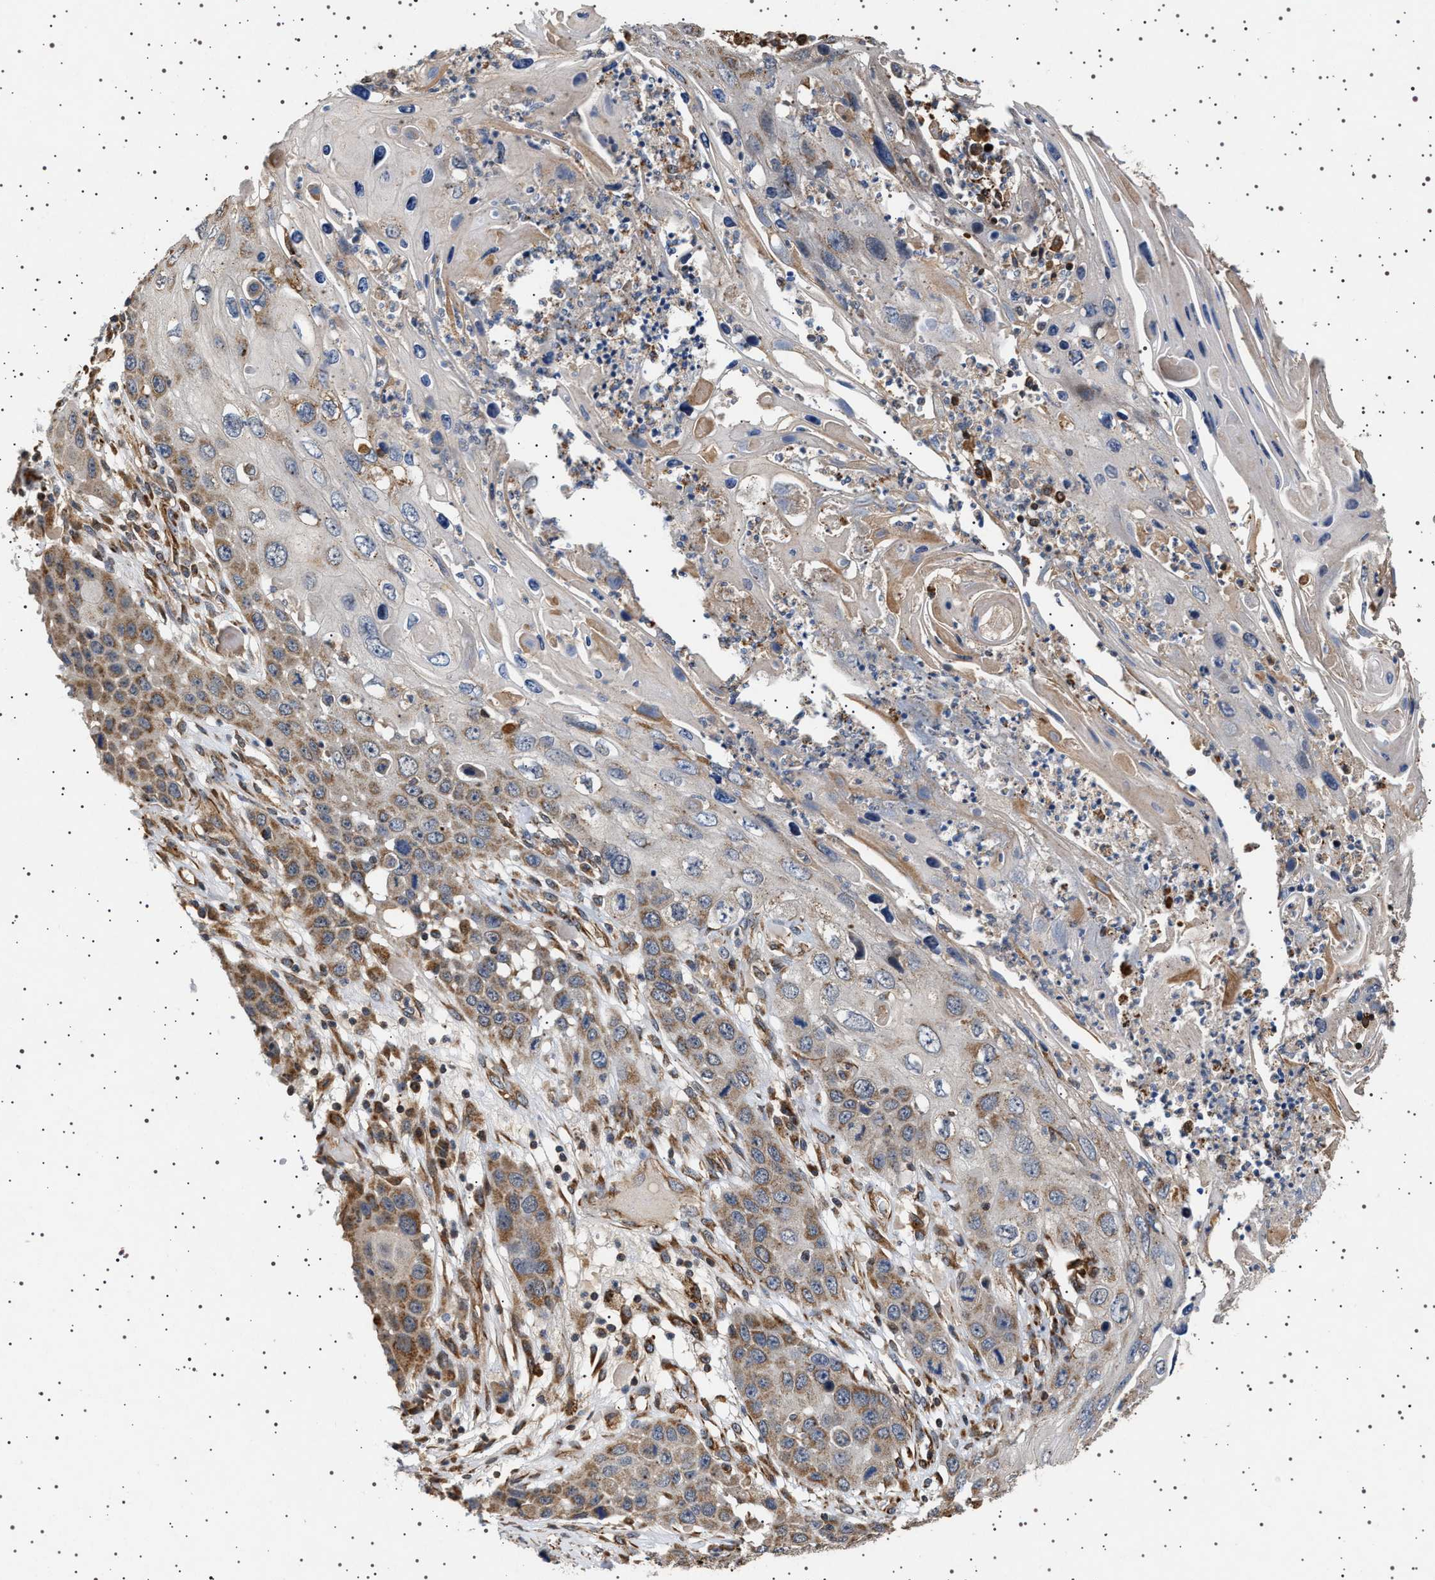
{"staining": {"intensity": "moderate", "quantity": "25%-75%", "location": "cytoplasmic/membranous"}, "tissue": "skin cancer", "cell_type": "Tumor cells", "image_type": "cancer", "snomed": [{"axis": "morphology", "description": "Squamous cell carcinoma, NOS"}, {"axis": "topography", "description": "Skin"}], "caption": "Immunohistochemical staining of skin cancer exhibits moderate cytoplasmic/membranous protein positivity in approximately 25%-75% of tumor cells.", "gene": "TRUB2", "patient": {"sex": "male", "age": 55}}